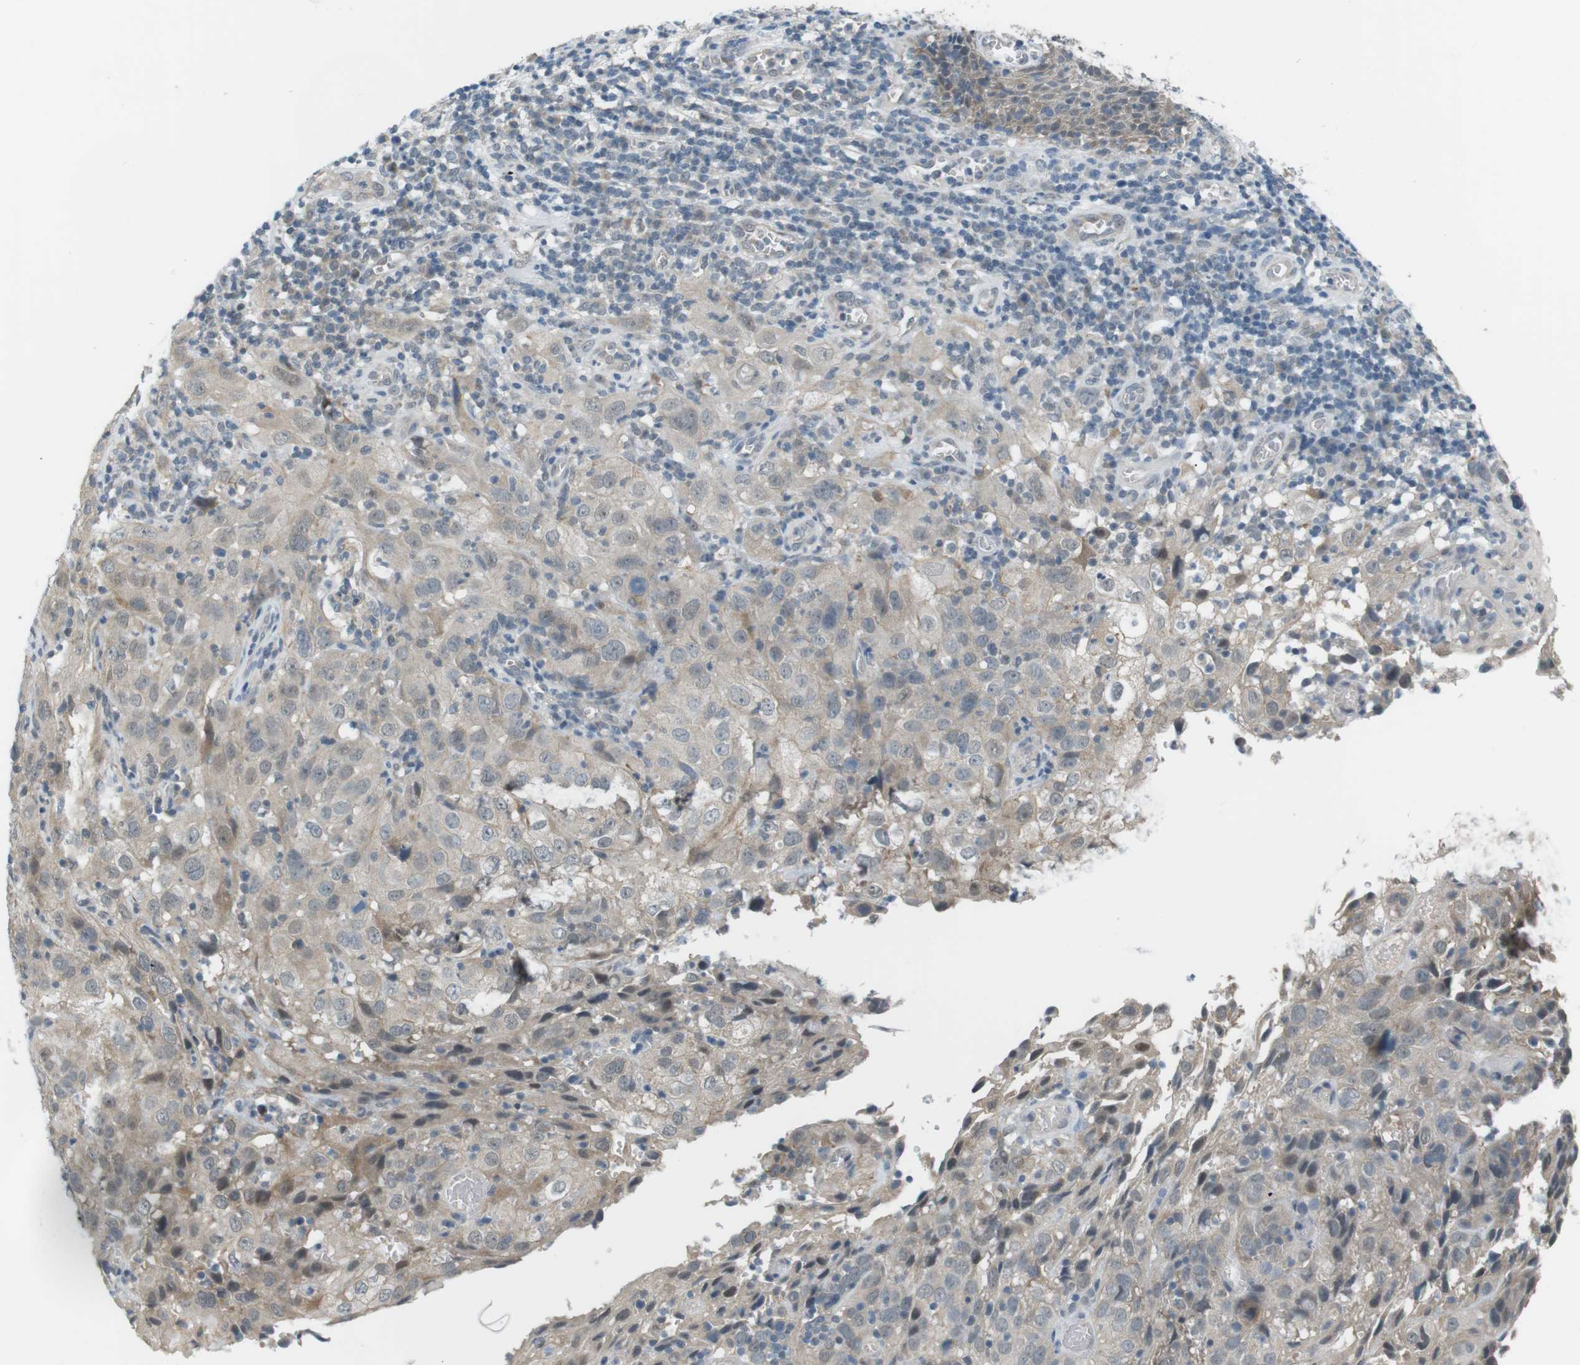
{"staining": {"intensity": "weak", "quantity": "<25%", "location": "cytoplasmic/membranous"}, "tissue": "cervical cancer", "cell_type": "Tumor cells", "image_type": "cancer", "snomed": [{"axis": "morphology", "description": "Squamous cell carcinoma, NOS"}, {"axis": "topography", "description": "Cervix"}], "caption": "Tumor cells are negative for protein expression in human squamous cell carcinoma (cervical). (DAB immunohistochemistry (IHC) visualized using brightfield microscopy, high magnification).", "gene": "RTN3", "patient": {"sex": "female", "age": 32}}